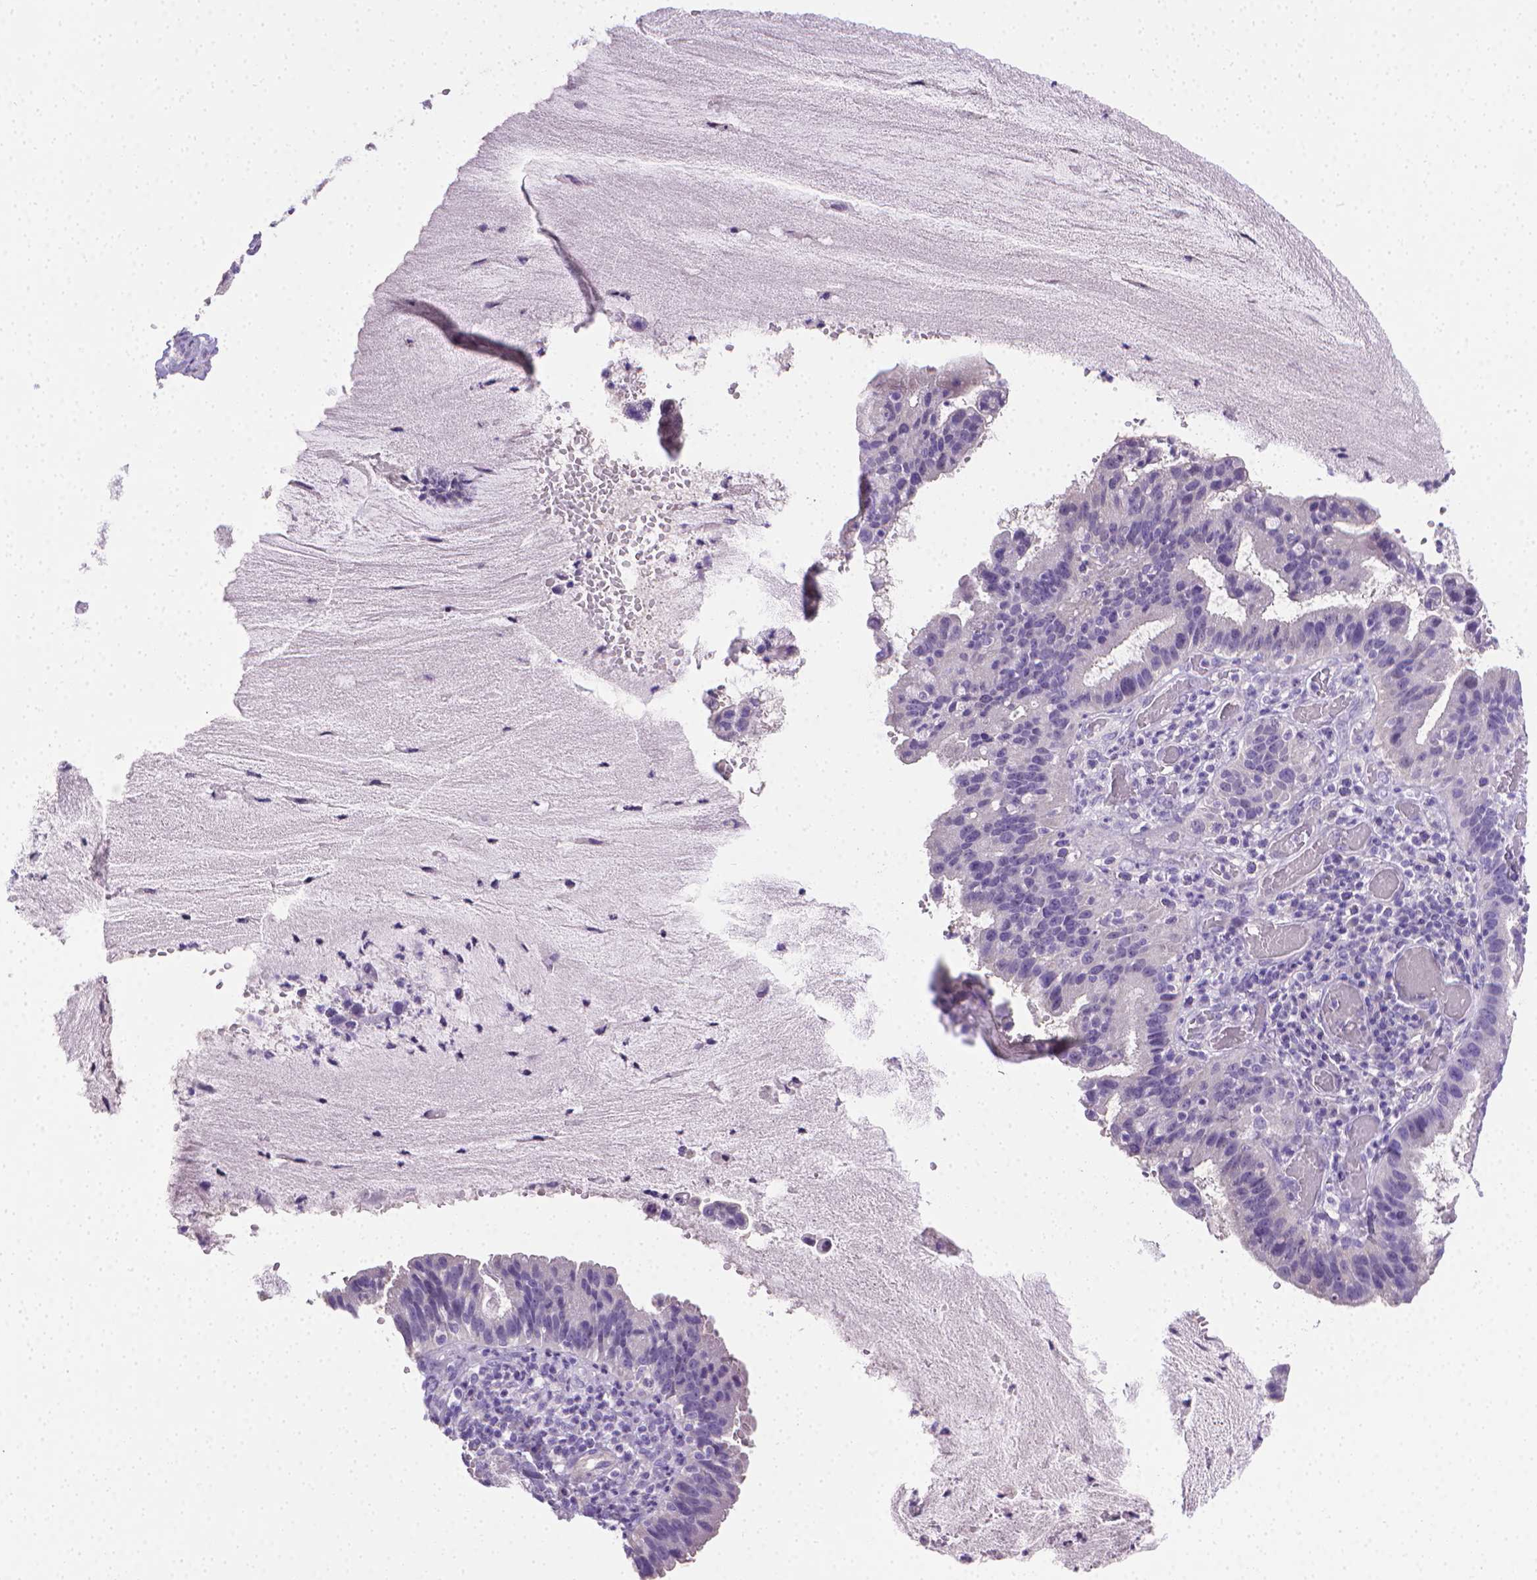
{"staining": {"intensity": "negative", "quantity": "none", "location": "none"}, "tissue": "cervical cancer", "cell_type": "Tumor cells", "image_type": "cancer", "snomed": [{"axis": "morphology", "description": "Adenocarcinoma, NOS"}, {"axis": "topography", "description": "Cervix"}], "caption": "Cervical cancer stained for a protein using immunohistochemistry reveals no expression tumor cells.", "gene": "PNMA2", "patient": {"sex": "female", "age": 34}}